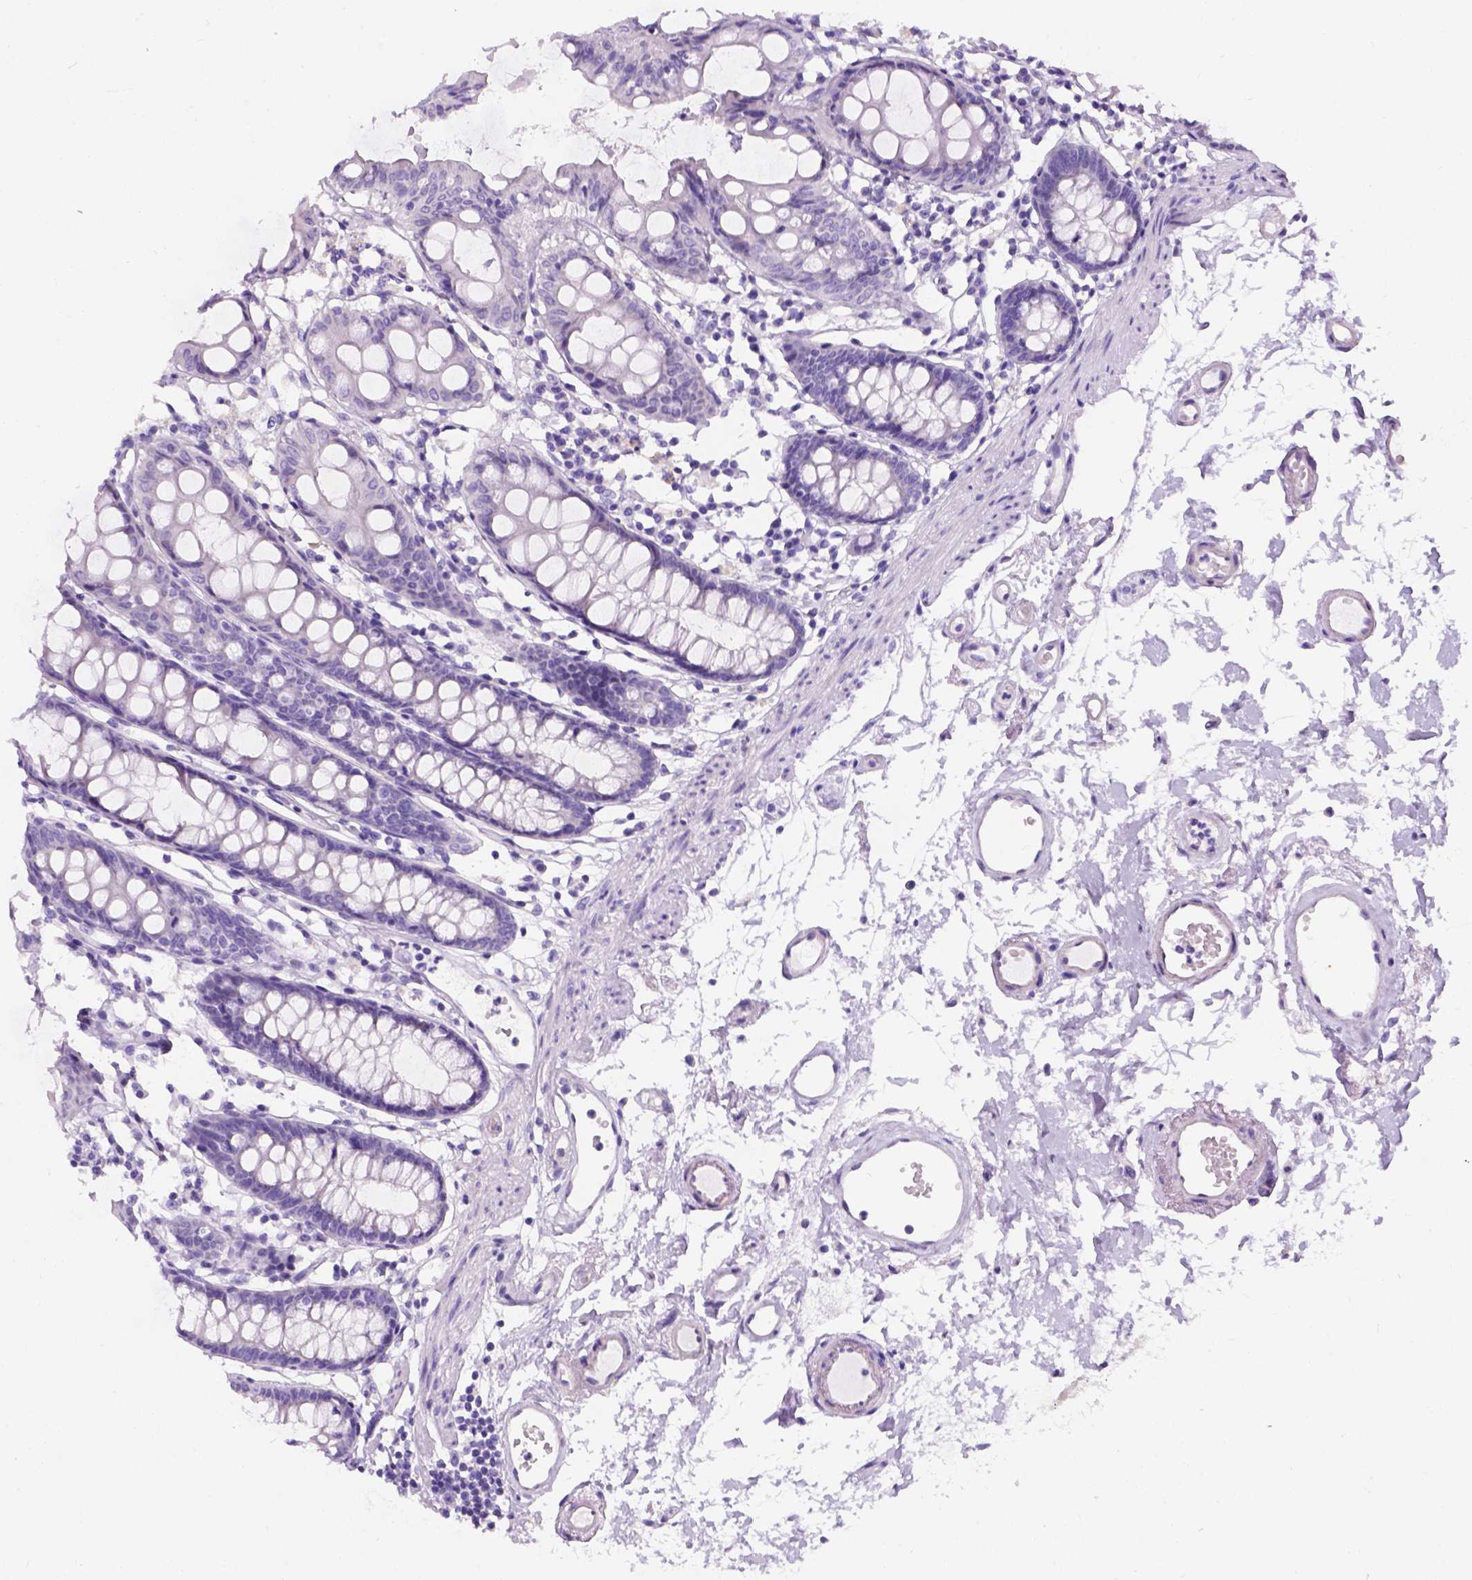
{"staining": {"intensity": "negative", "quantity": "none", "location": "none"}, "tissue": "colon", "cell_type": "Endothelial cells", "image_type": "normal", "snomed": [{"axis": "morphology", "description": "Normal tissue, NOS"}, {"axis": "topography", "description": "Colon"}], "caption": "The image demonstrates no staining of endothelial cells in benign colon. (DAB (3,3'-diaminobenzidine) IHC visualized using brightfield microscopy, high magnification).", "gene": "C7orf57", "patient": {"sex": "female", "age": 84}}